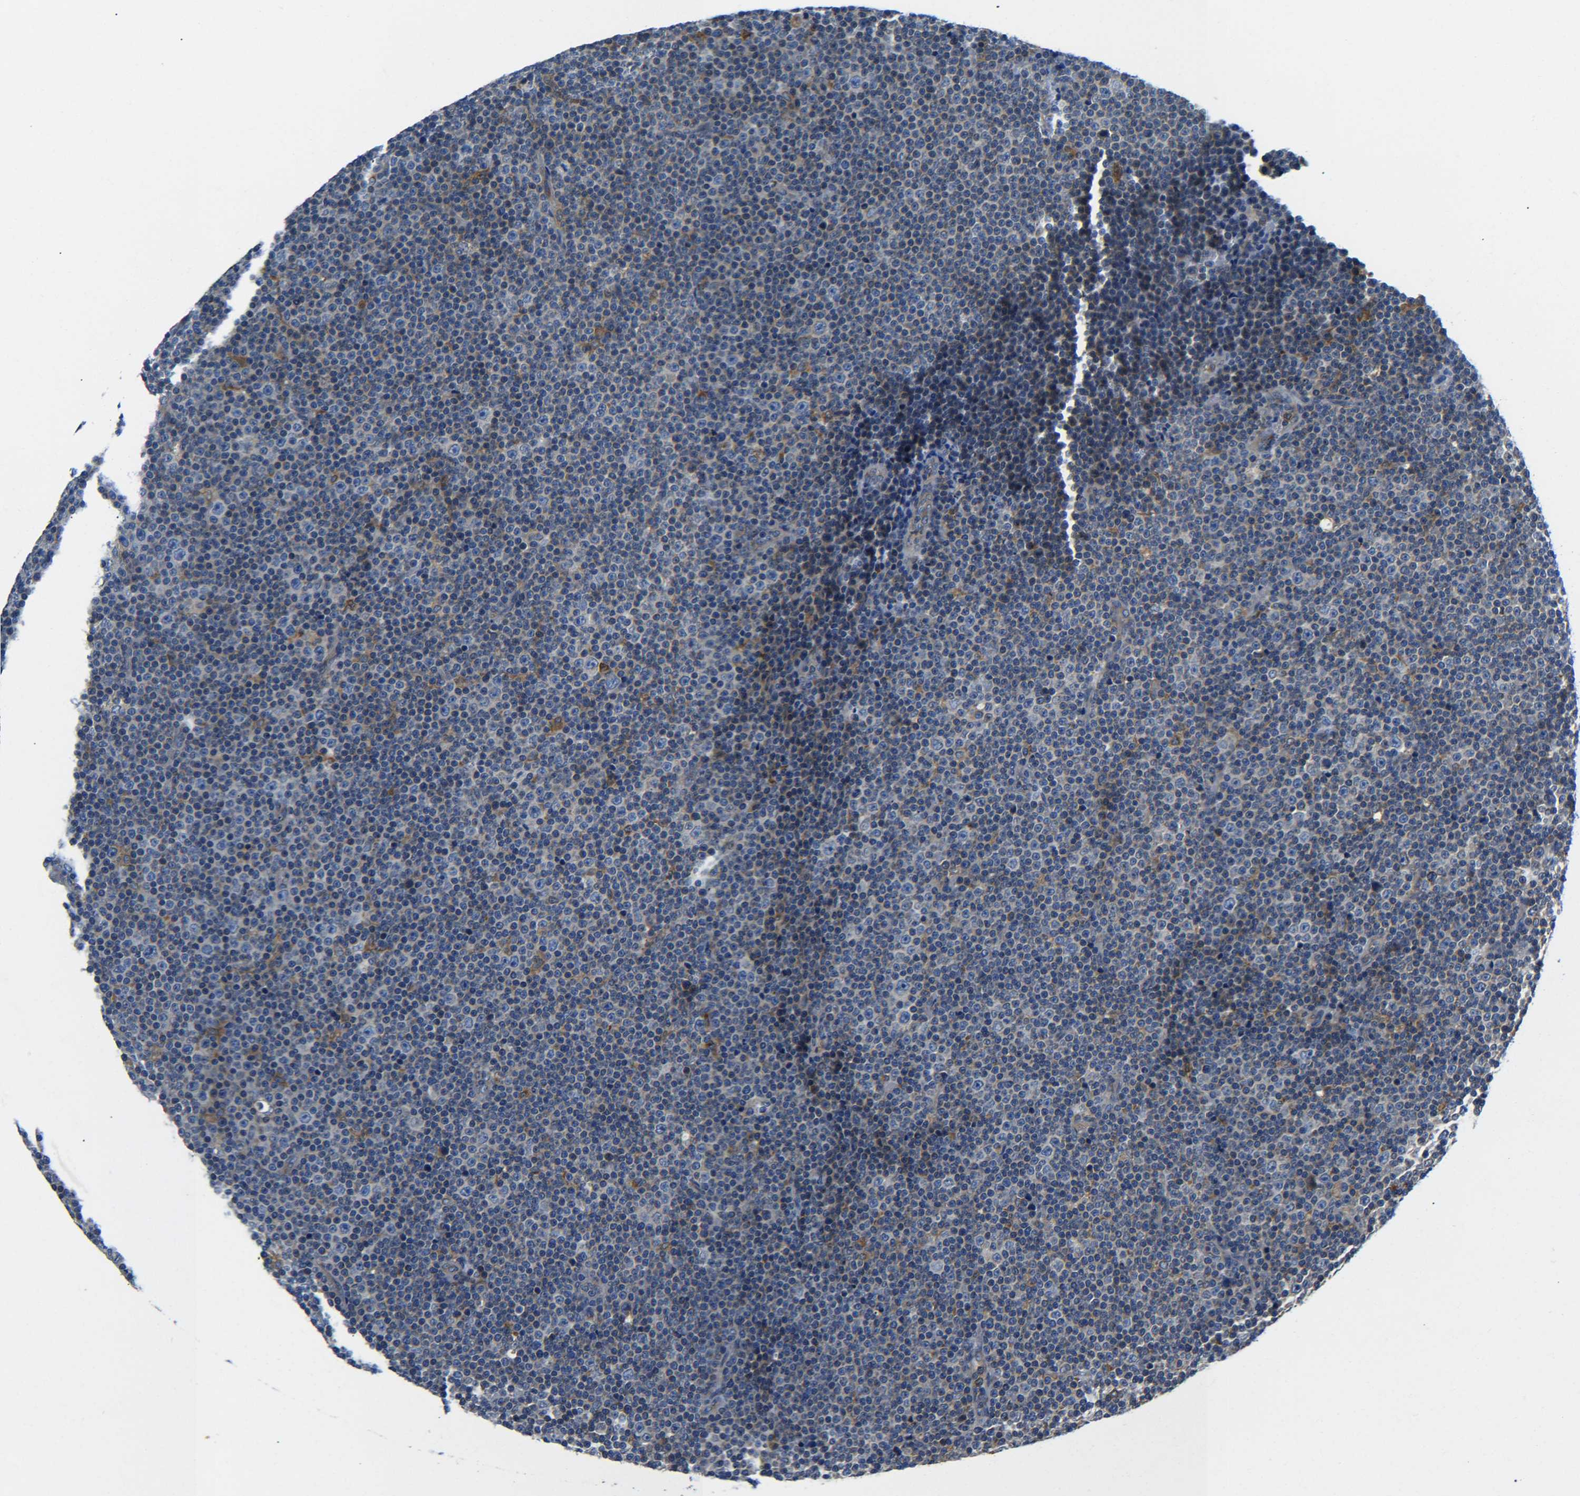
{"staining": {"intensity": "moderate", "quantity": "<25%", "location": "cytoplasmic/membranous"}, "tissue": "lymphoma", "cell_type": "Tumor cells", "image_type": "cancer", "snomed": [{"axis": "morphology", "description": "Malignant lymphoma, non-Hodgkin's type, Low grade"}, {"axis": "topography", "description": "Lymph node"}], "caption": "Immunohistochemical staining of low-grade malignant lymphoma, non-Hodgkin's type displays moderate cytoplasmic/membranous protein expression in about <25% of tumor cells.", "gene": "RAB1B", "patient": {"sex": "female", "age": 67}}